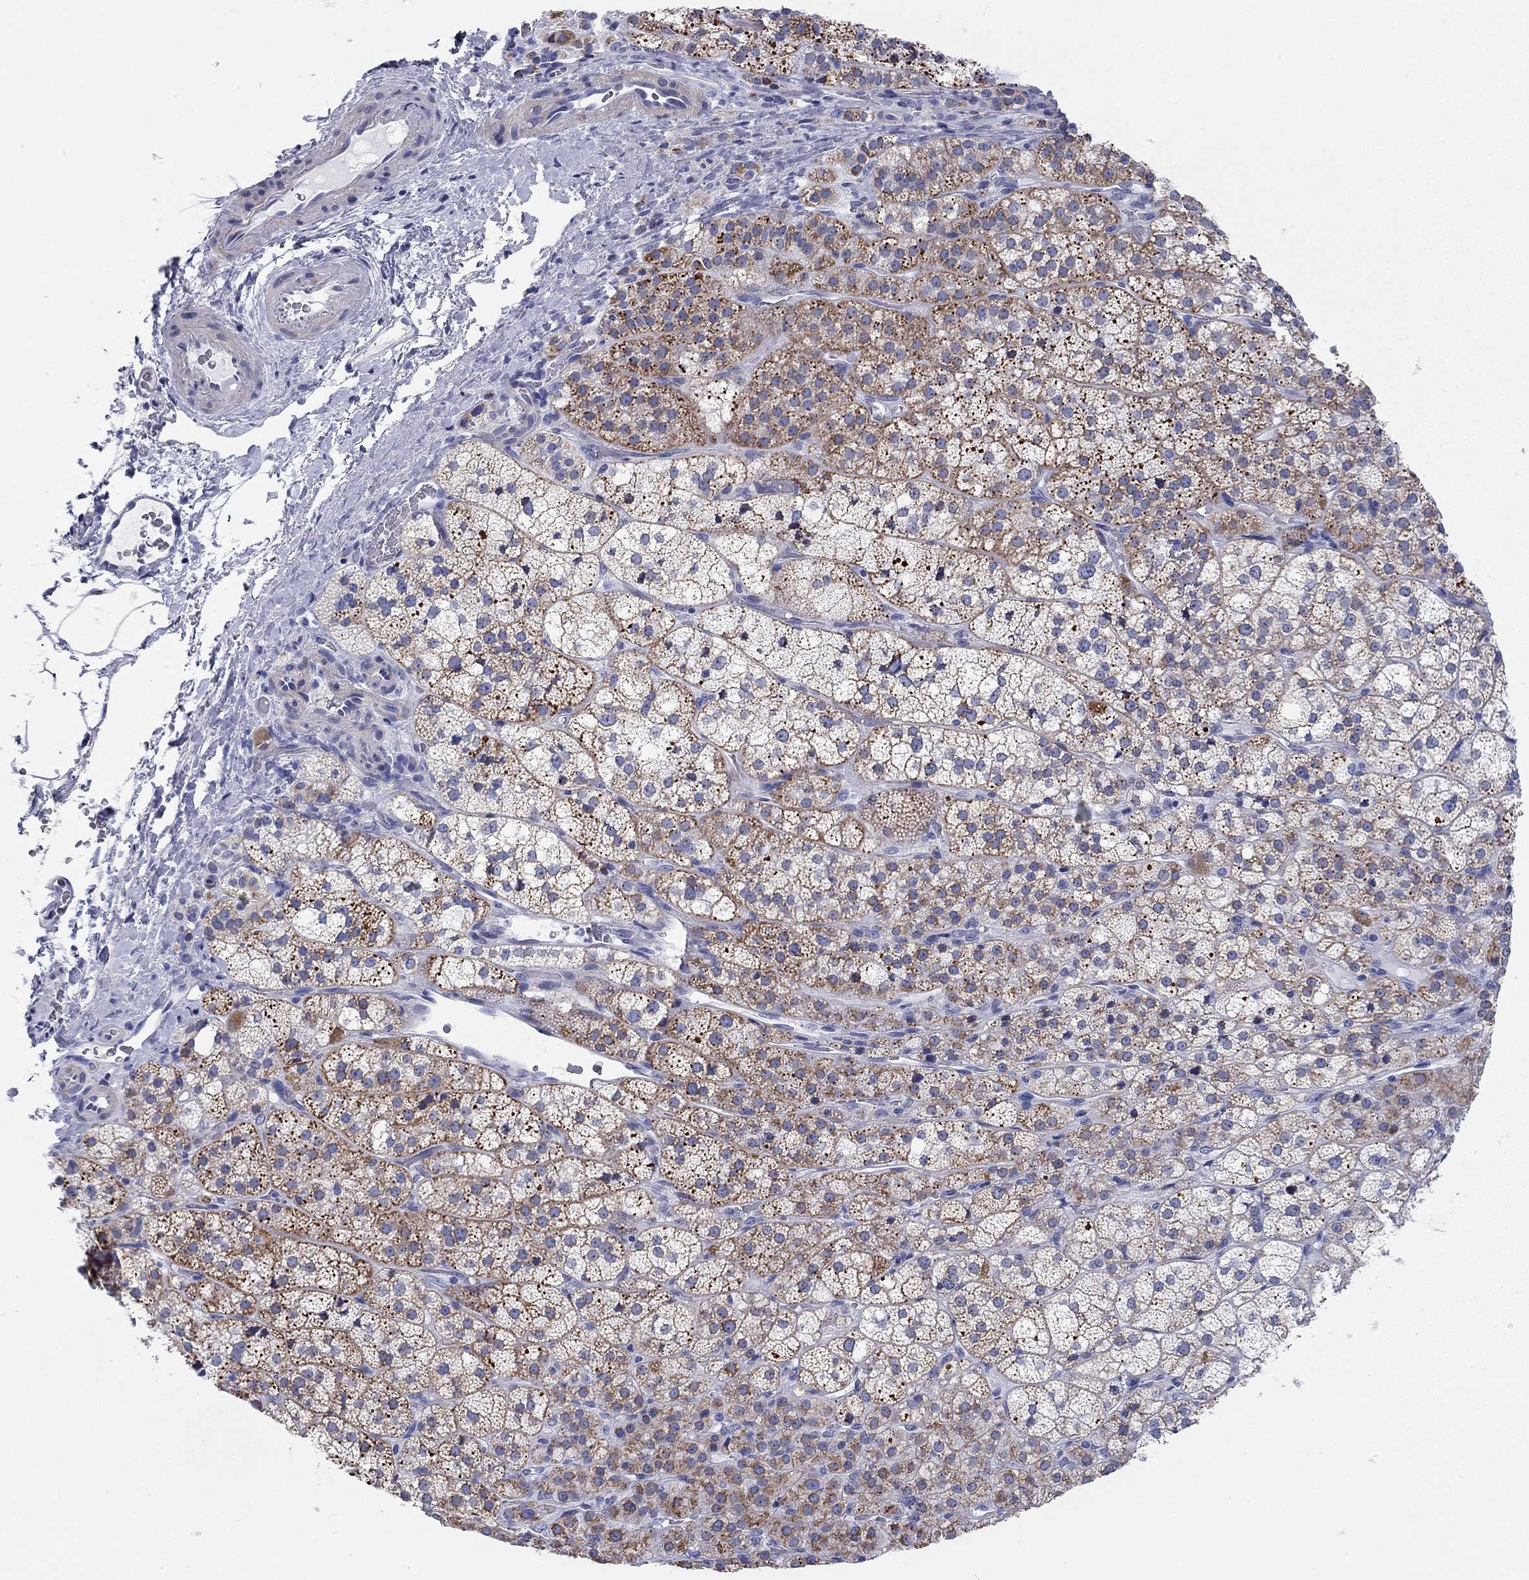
{"staining": {"intensity": "strong", "quantity": "25%-75%", "location": "cytoplasmic/membranous"}, "tissue": "adrenal gland", "cell_type": "Glandular cells", "image_type": "normal", "snomed": [{"axis": "morphology", "description": "Normal tissue, NOS"}, {"axis": "topography", "description": "Adrenal gland"}], "caption": "A high-resolution image shows IHC staining of normal adrenal gland, which exhibits strong cytoplasmic/membranous positivity in approximately 25%-75% of glandular cells. (Brightfield microscopy of DAB IHC at high magnification).", "gene": "CHI3L2", "patient": {"sex": "female", "age": 60}}